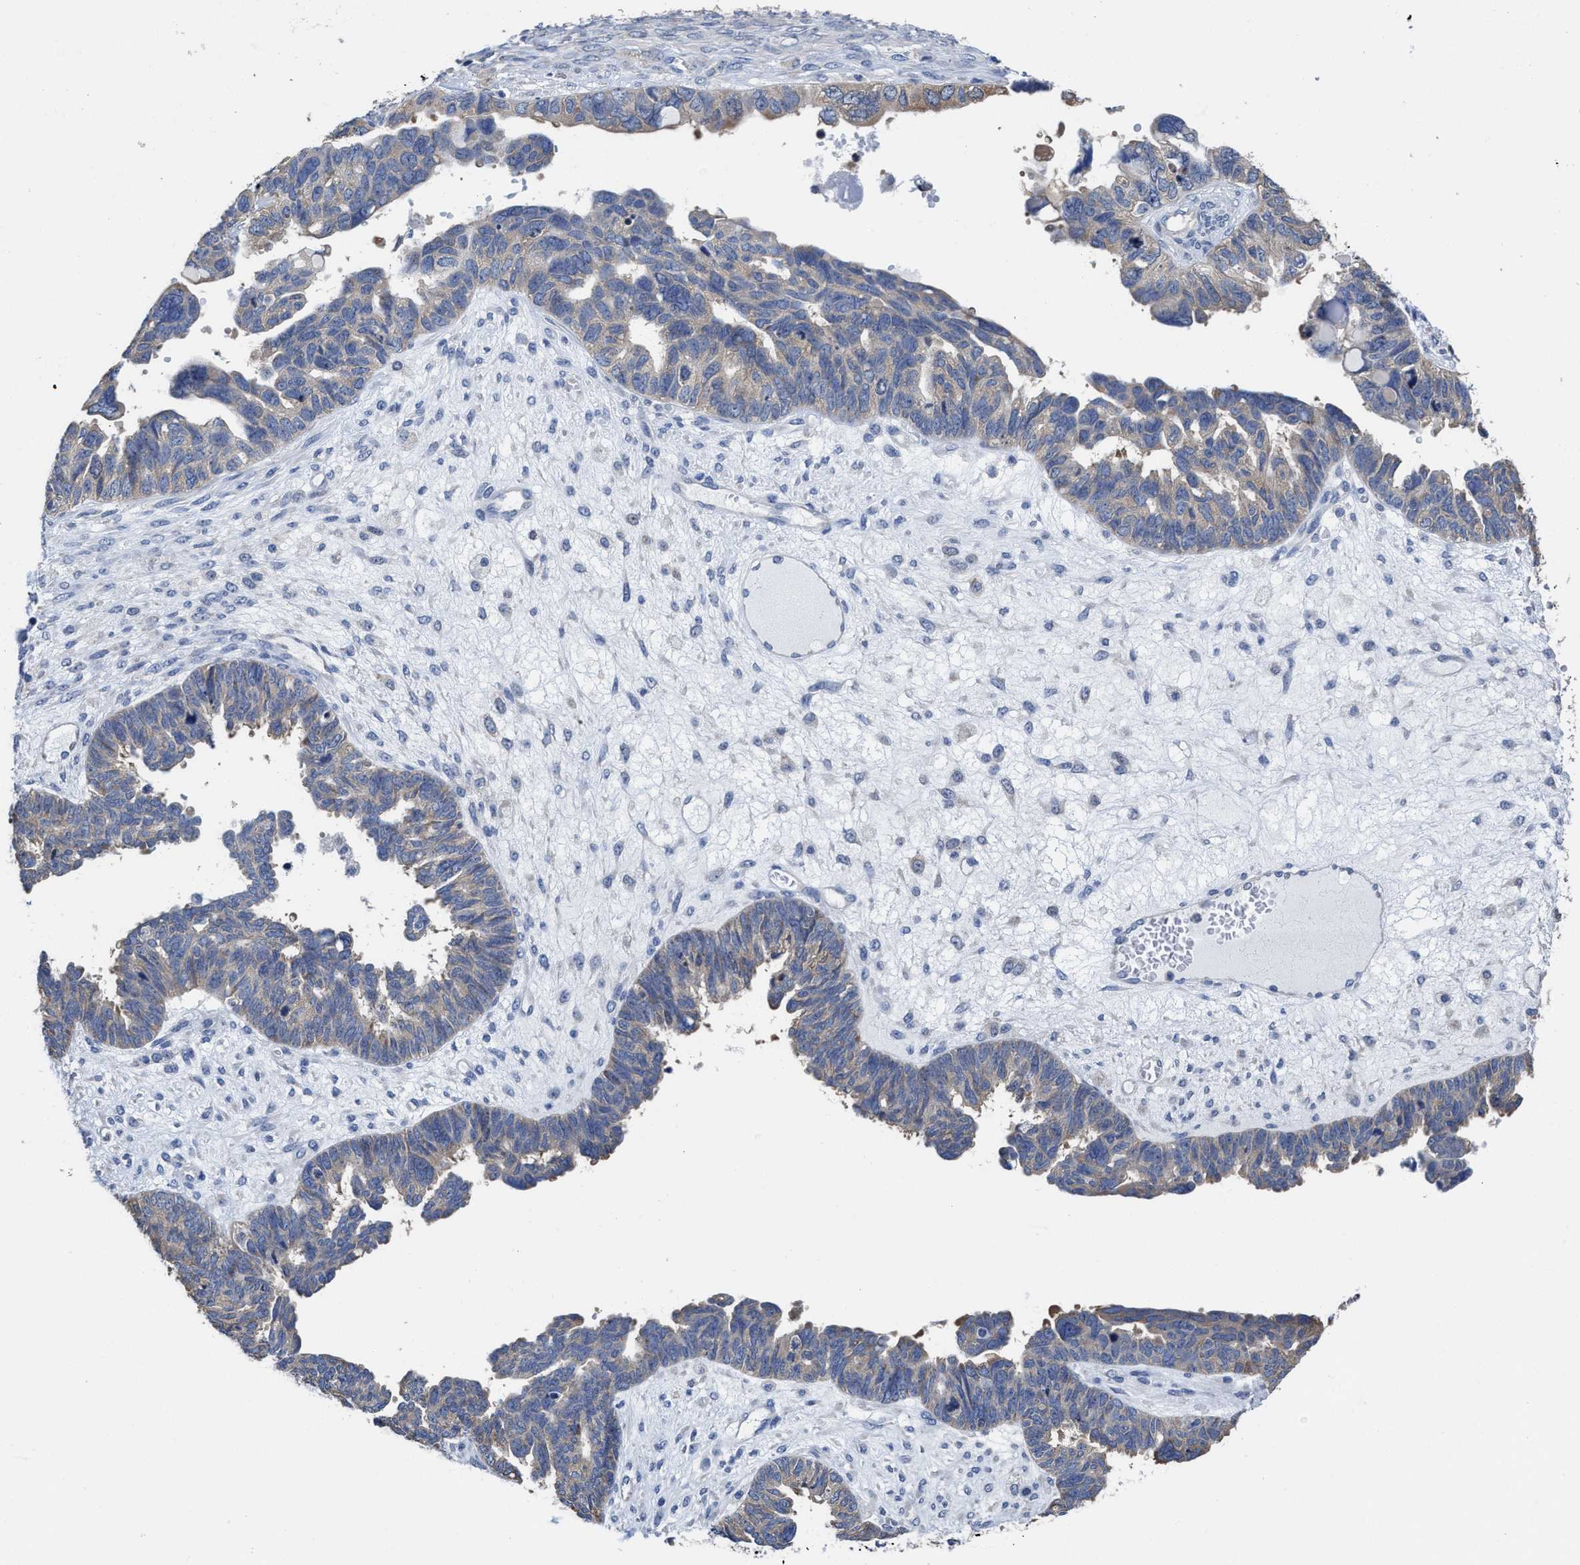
{"staining": {"intensity": "weak", "quantity": "<25%", "location": "cytoplasmic/membranous"}, "tissue": "ovarian cancer", "cell_type": "Tumor cells", "image_type": "cancer", "snomed": [{"axis": "morphology", "description": "Cystadenocarcinoma, serous, NOS"}, {"axis": "topography", "description": "Ovary"}], "caption": "Immunohistochemical staining of human ovarian serous cystadenocarcinoma exhibits no significant positivity in tumor cells.", "gene": "HOOK1", "patient": {"sex": "female", "age": 79}}